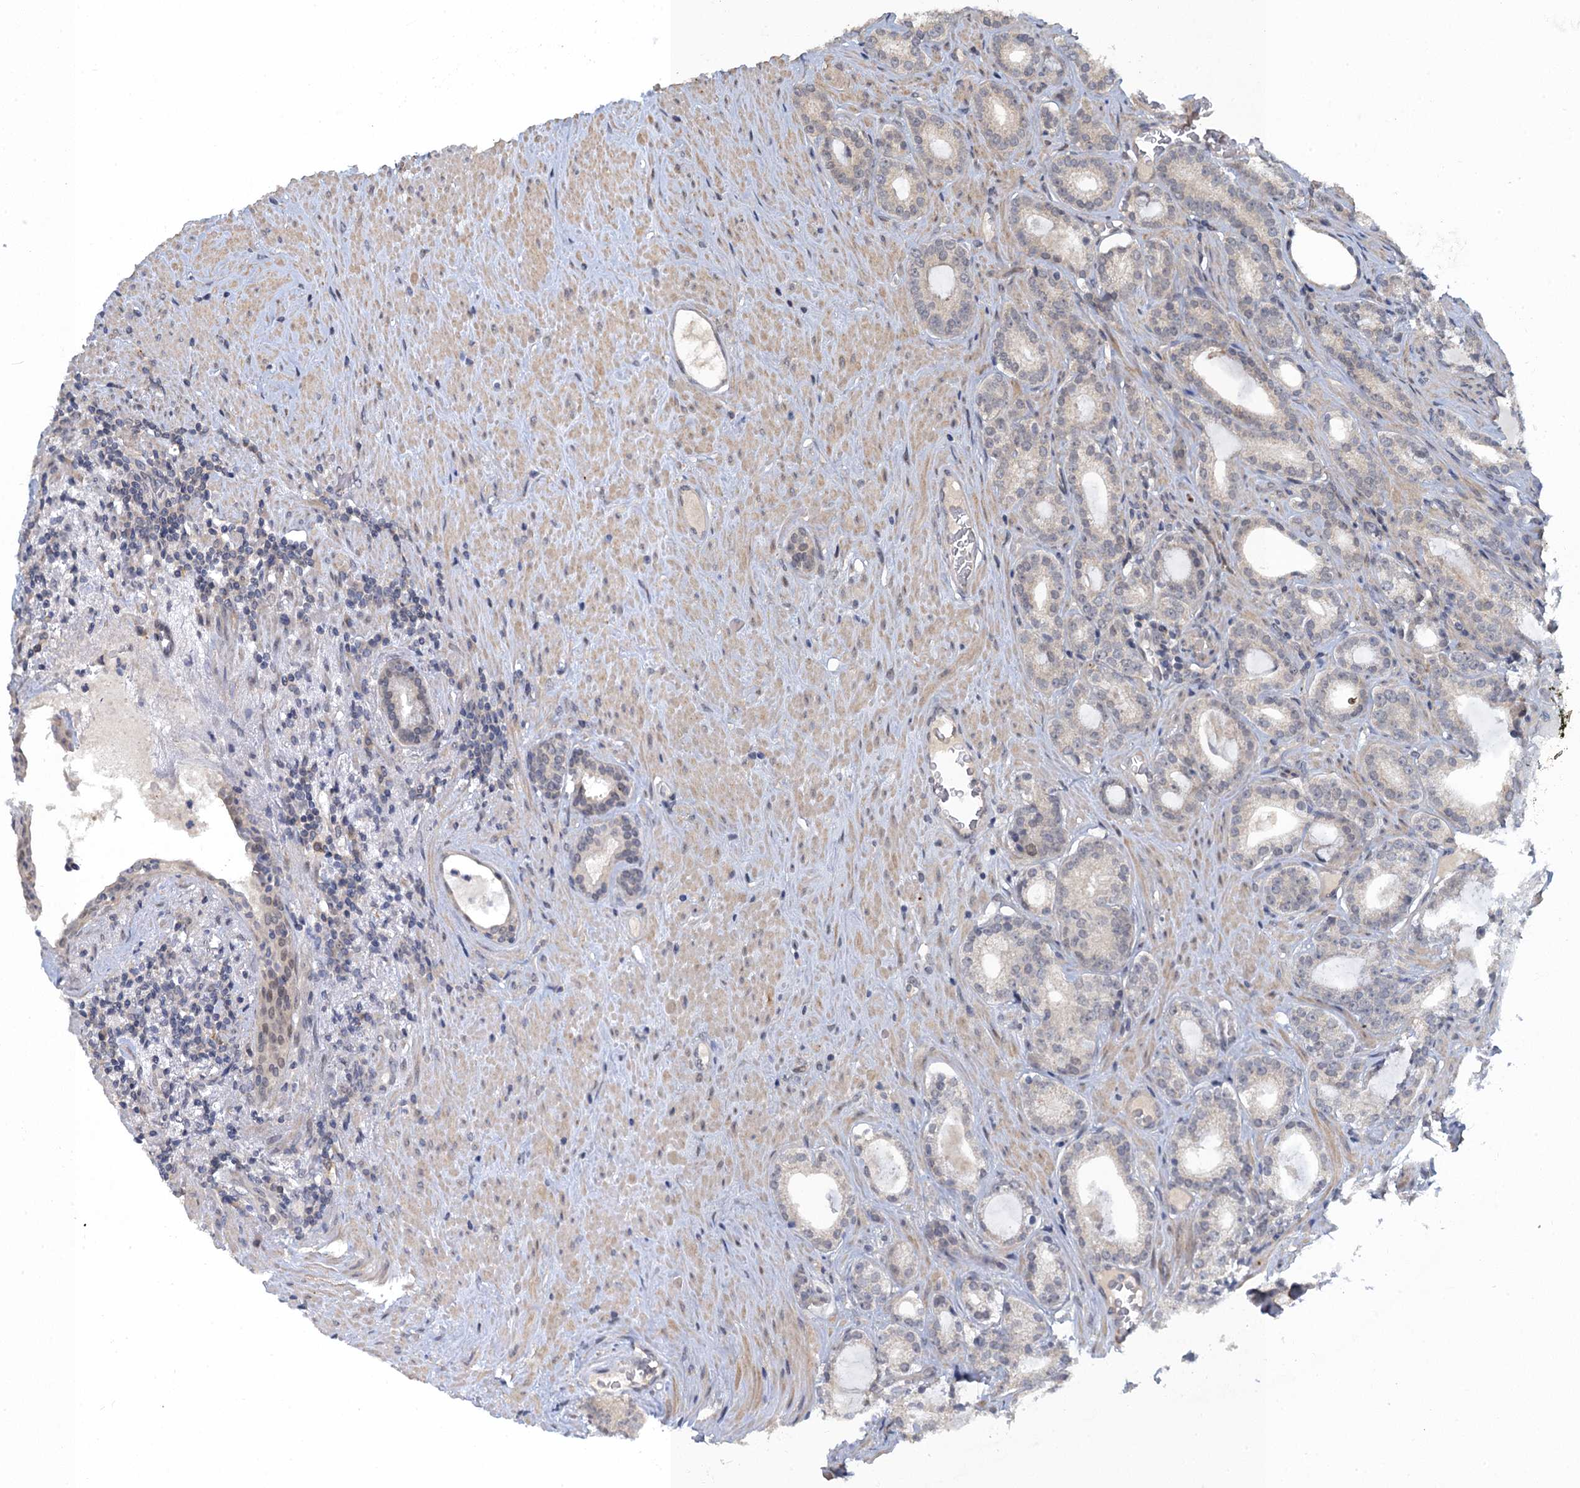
{"staining": {"intensity": "negative", "quantity": "none", "location": "none"}, "tissue": "prostate cancer", "cell_type": "Tumor cells", "image_type": "cancer", "snomed": [{"axis": "morphology", "description": "Adenocarcinoma, Low grade"}, {"axis": "topography", "description": "Prostate"}], "caption": "Prostate cancer (adenocarcinoma (low-grade)) was stained to show a protein in brown. There is no significant staining in tumor cells.", "gene": "MRFAP1", "patient": {"sex": "male", "age": 71}}